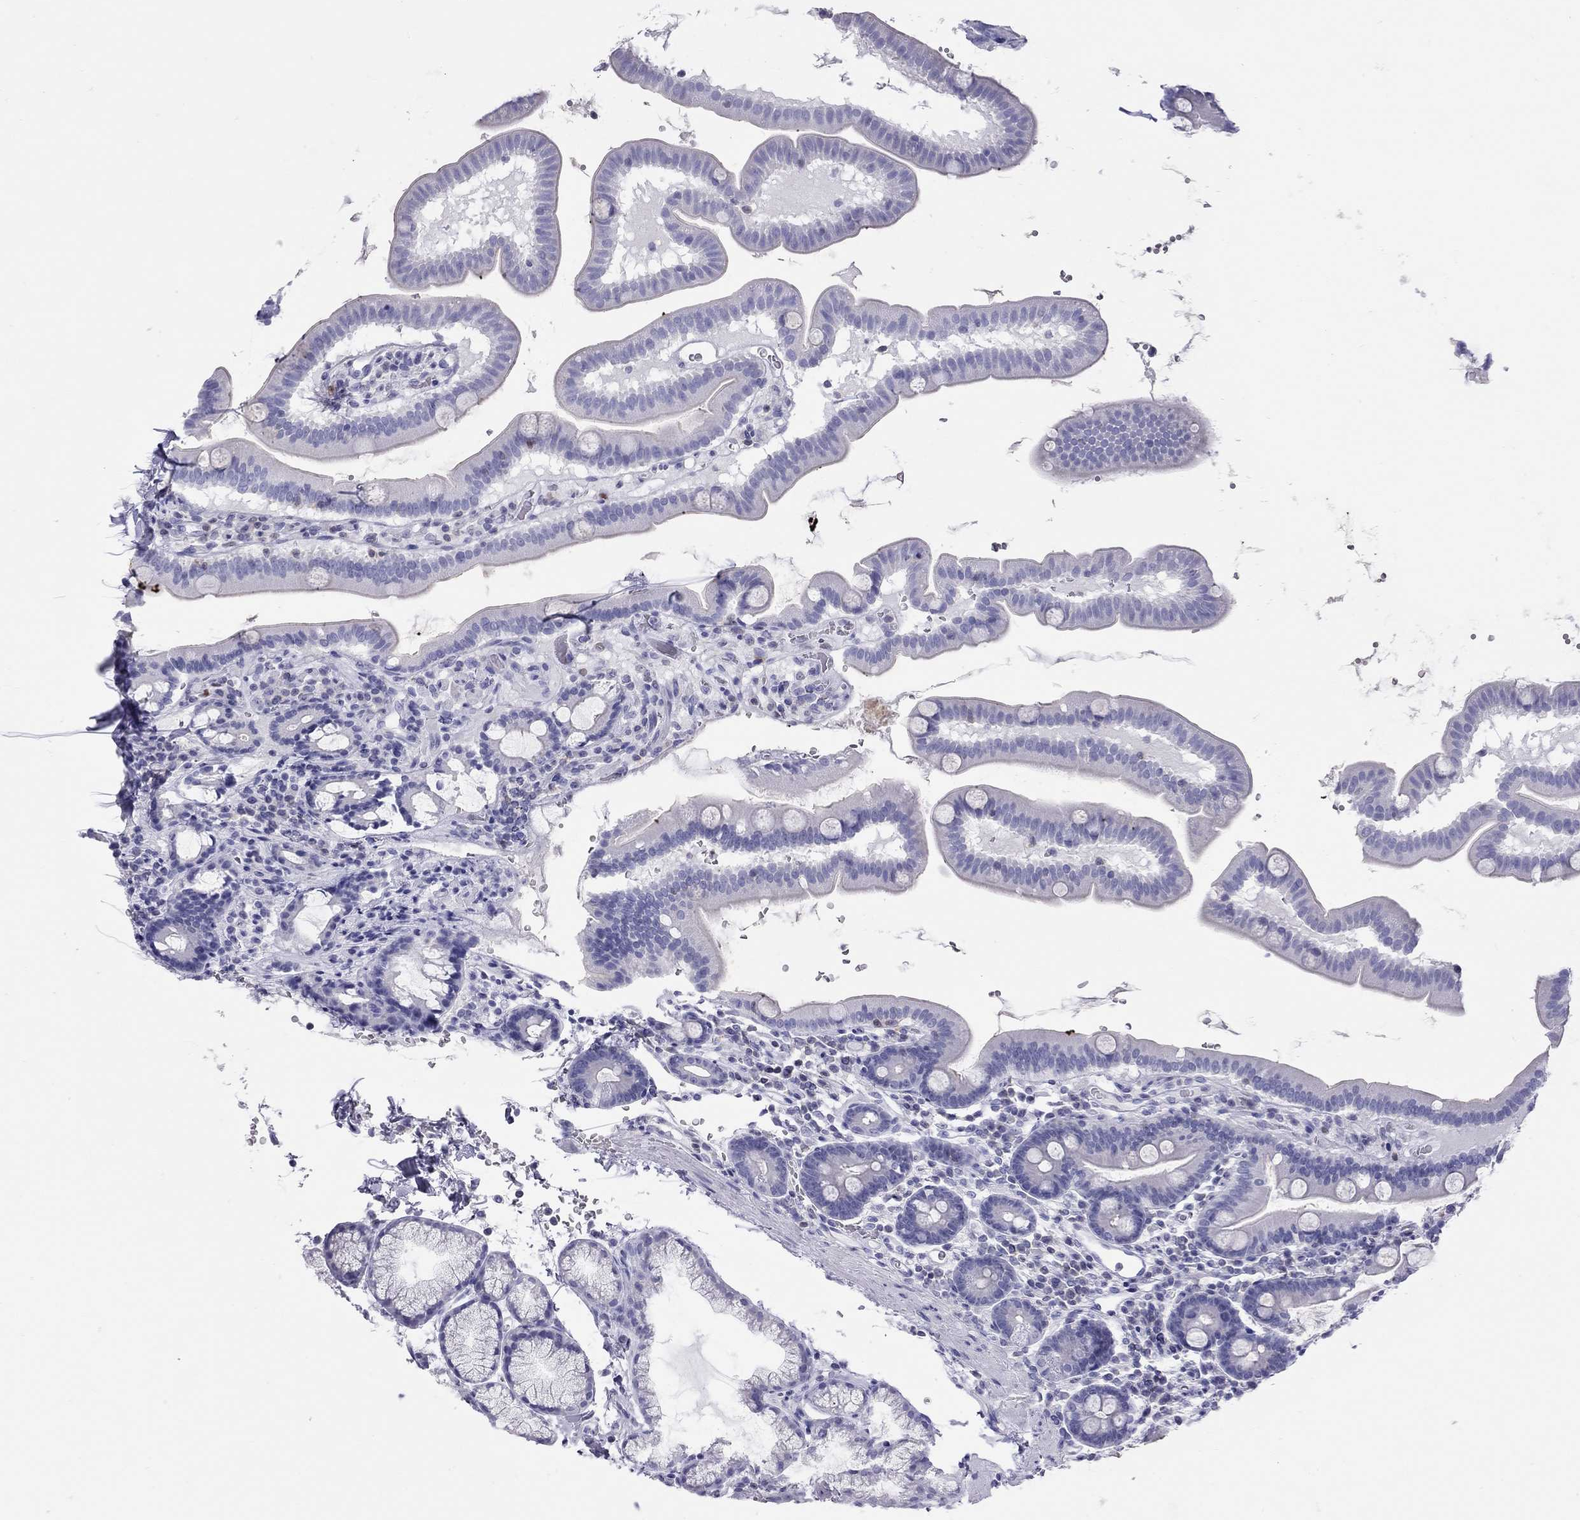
{"staining": {"intensity": "negative", "quantity": "none", "location": "none"}, "tissue": "duodenum", "cell_type": "Glandular cells", "image_type": "normal", "snomed": [{"axis": "morphology", "description": "Normal tissue, NOS"}, {"axis": "topography", "description": "Duodenum"}], "caption": "Glandular cells show no significant protein expression in normal duodenum. The staining was performed using DAB to visualize the protein expression in brown, while the nuclei were stained in blue with hematoxylin (Magnification: 20x).", "gene": "STAG3", "patient": {"sex": "male", "age": 59}}